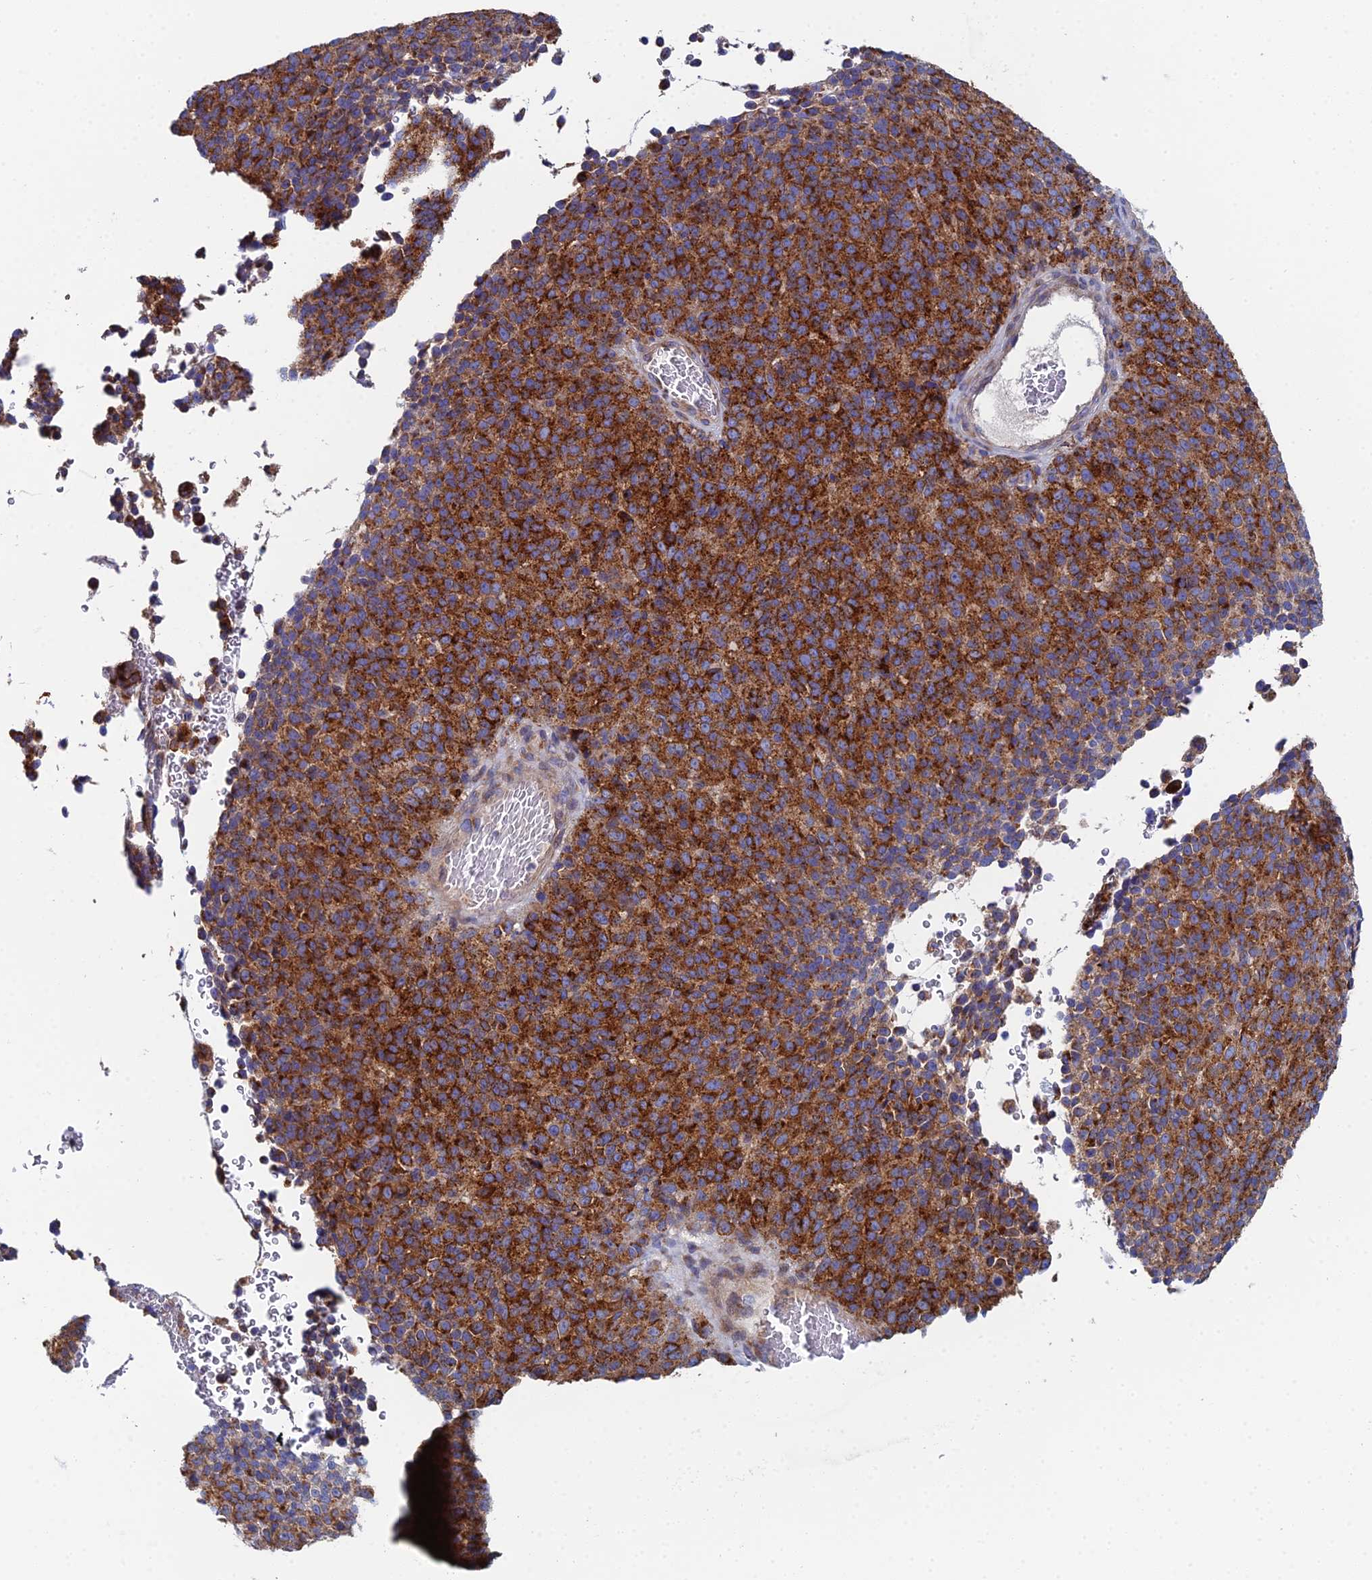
{"staining": {"intensity": "strong", "quantity": ">75%", "location": "cytoplasmic/membranous"}, "tissue": "melanoma", "cell_type": "Tumor cells", "image_type": "cancer", "snomed": [{"axis": "morphology", "description": "Malignant melanoma, Metastatic site"}, {"axis": "topography", "description": "Brain"}], "caption": "About >75% of tumor cells in melanoma demonstrate strong cytoplasmic/membranous protein positivity as visualized by brown immunohistochemical staining.", "gene": "CLCN3", "patient": {"sex": "female", "age": 56}}